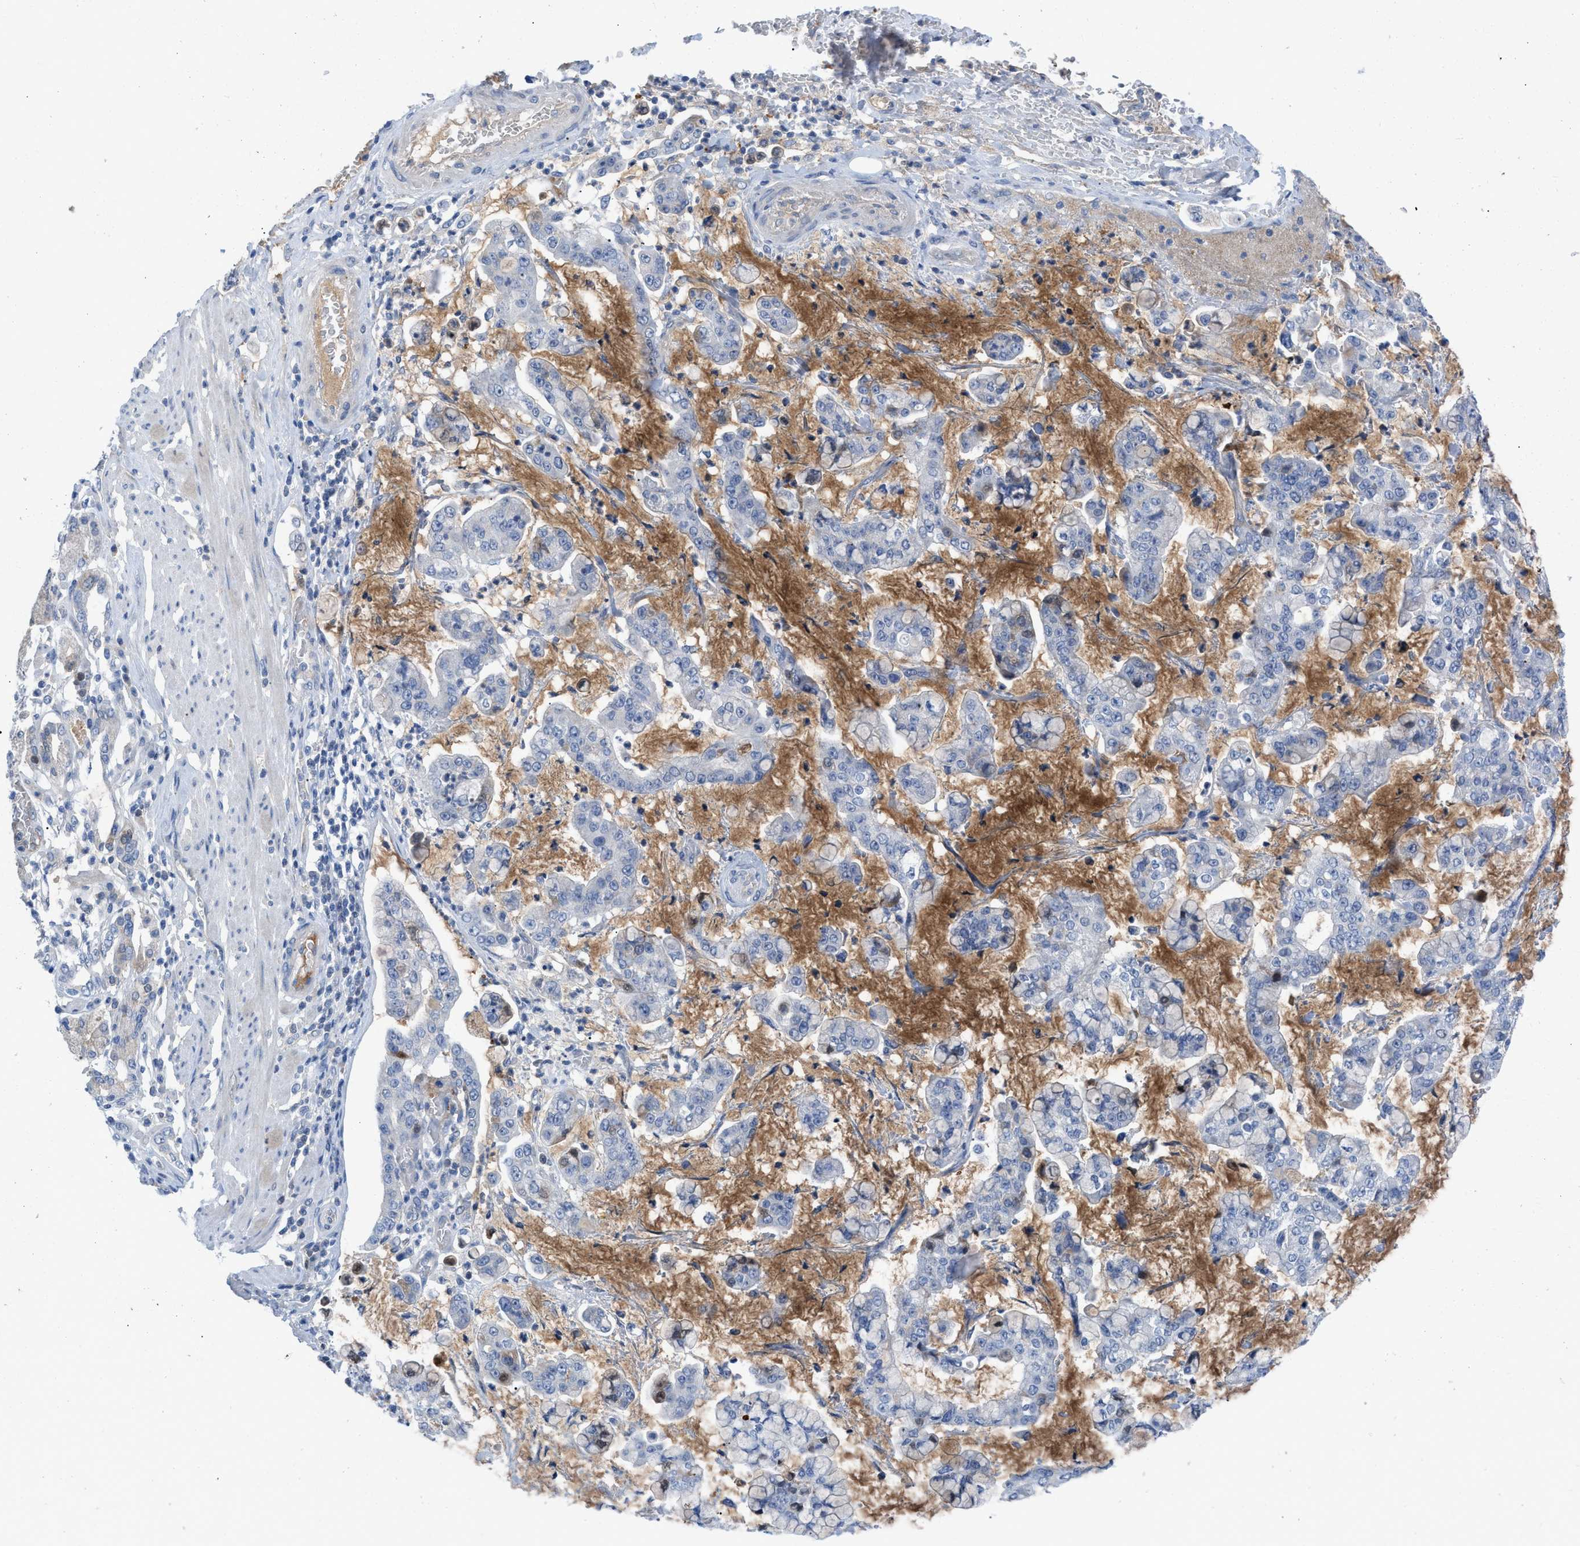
{"staining": {"intensity": "negative", "quantity": "none", "location": "none"}, "tissue": "stomach cancer", "cell_type": "Tumor cells", "image_type": "cancer", "snomed": [{"axis": "morphology", "description": "Normal tissue, NOS"}, {"axis": "morphology", "description": "Adenocarcinoma, NOS"}, {"axis": "topography", "description": "Stomach, upper"}, {"axis": "topography", "description": "Stomach"}], "caption": "Immunohistochemistry (IHC) histopathology image of human adenocarcinoma (stomach) stained for a protein (brown), which displays no expression in tumor cells. (Immunohistochemistry (IHC), brightfield microscopy, high magnification).", "gene": "HPX", "patient": {"sex": "male", "age": 76}}